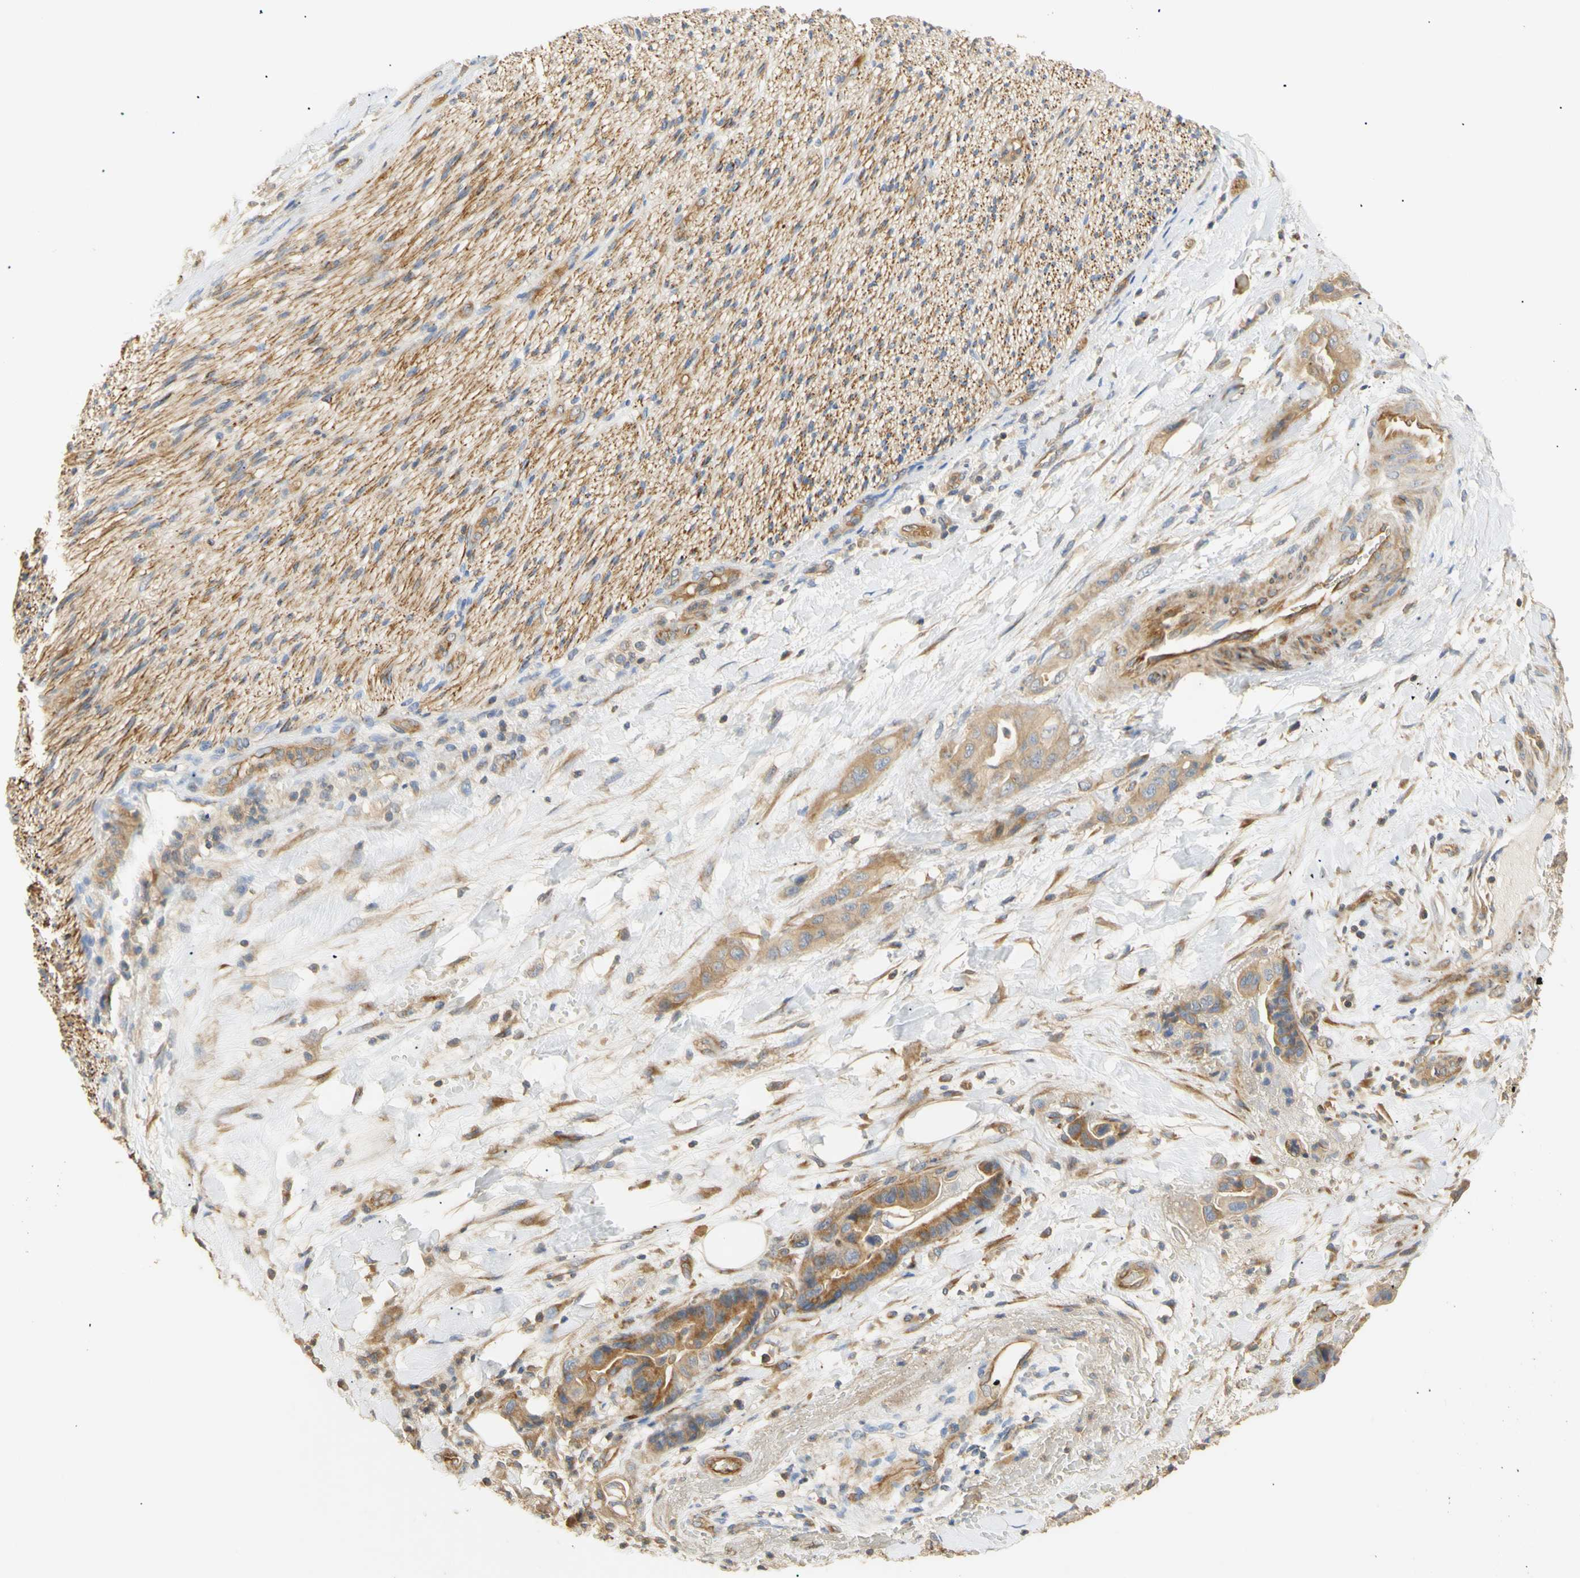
{"staining": {"intensity": "moderate", "quantity": ">75%", "location": "cytoplasmic/membranous"}, "tissue": "liver cancer", "cell_type": "Tumor cells", "image_type": "cancer", "snomed": [{"axis": "morphology", "description": "Cholangiocarcinoma"}, {"axis": "topography", "description": "Liver"}], "caption": "Protein staining demonstrates moderate cytoplasmic/membranous staining in about >75% of tumor cells in liver cancer.", "gene": "KCNE4", "patient": {"sex": "female", "age": 61}}